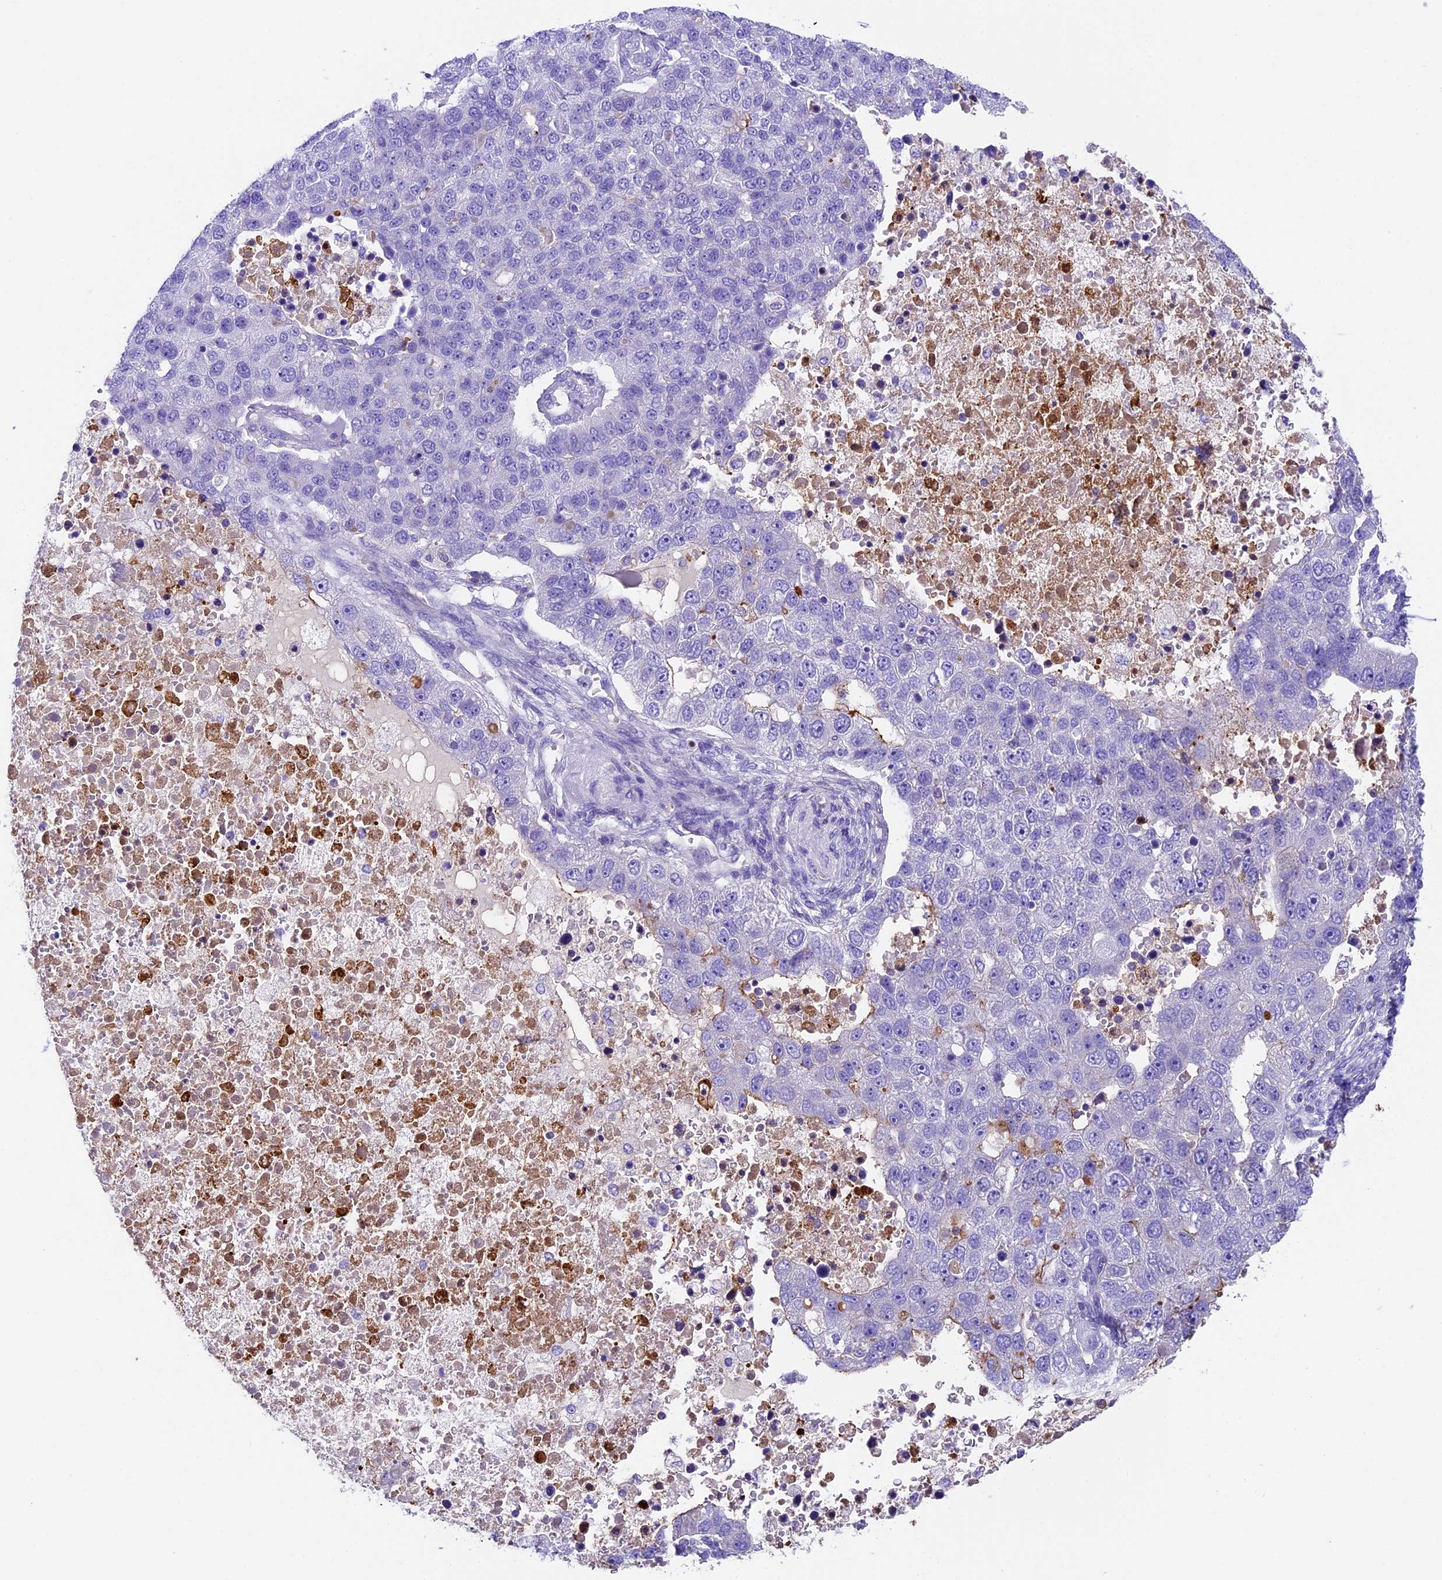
{"staining": {"intensity": "negative", "quantity": "none", "location": "none"}, "tissue": "pancreatic cancer", "cell_type": "Tumor cells", "image_type": "cancer", "snomed": [{"axis": "morphology", "description": "Adenocarcinoma, NOS"}, {"axis": "topography", "description": "Pancreas"}], "caption": "Pancreatic cancer (adenocarcinoma) was stained to show a protein in brown. There is no significant positivity in tumor cells.", "gene": "TBC1D1", "patient": {"sex": "female", "age": 61}}